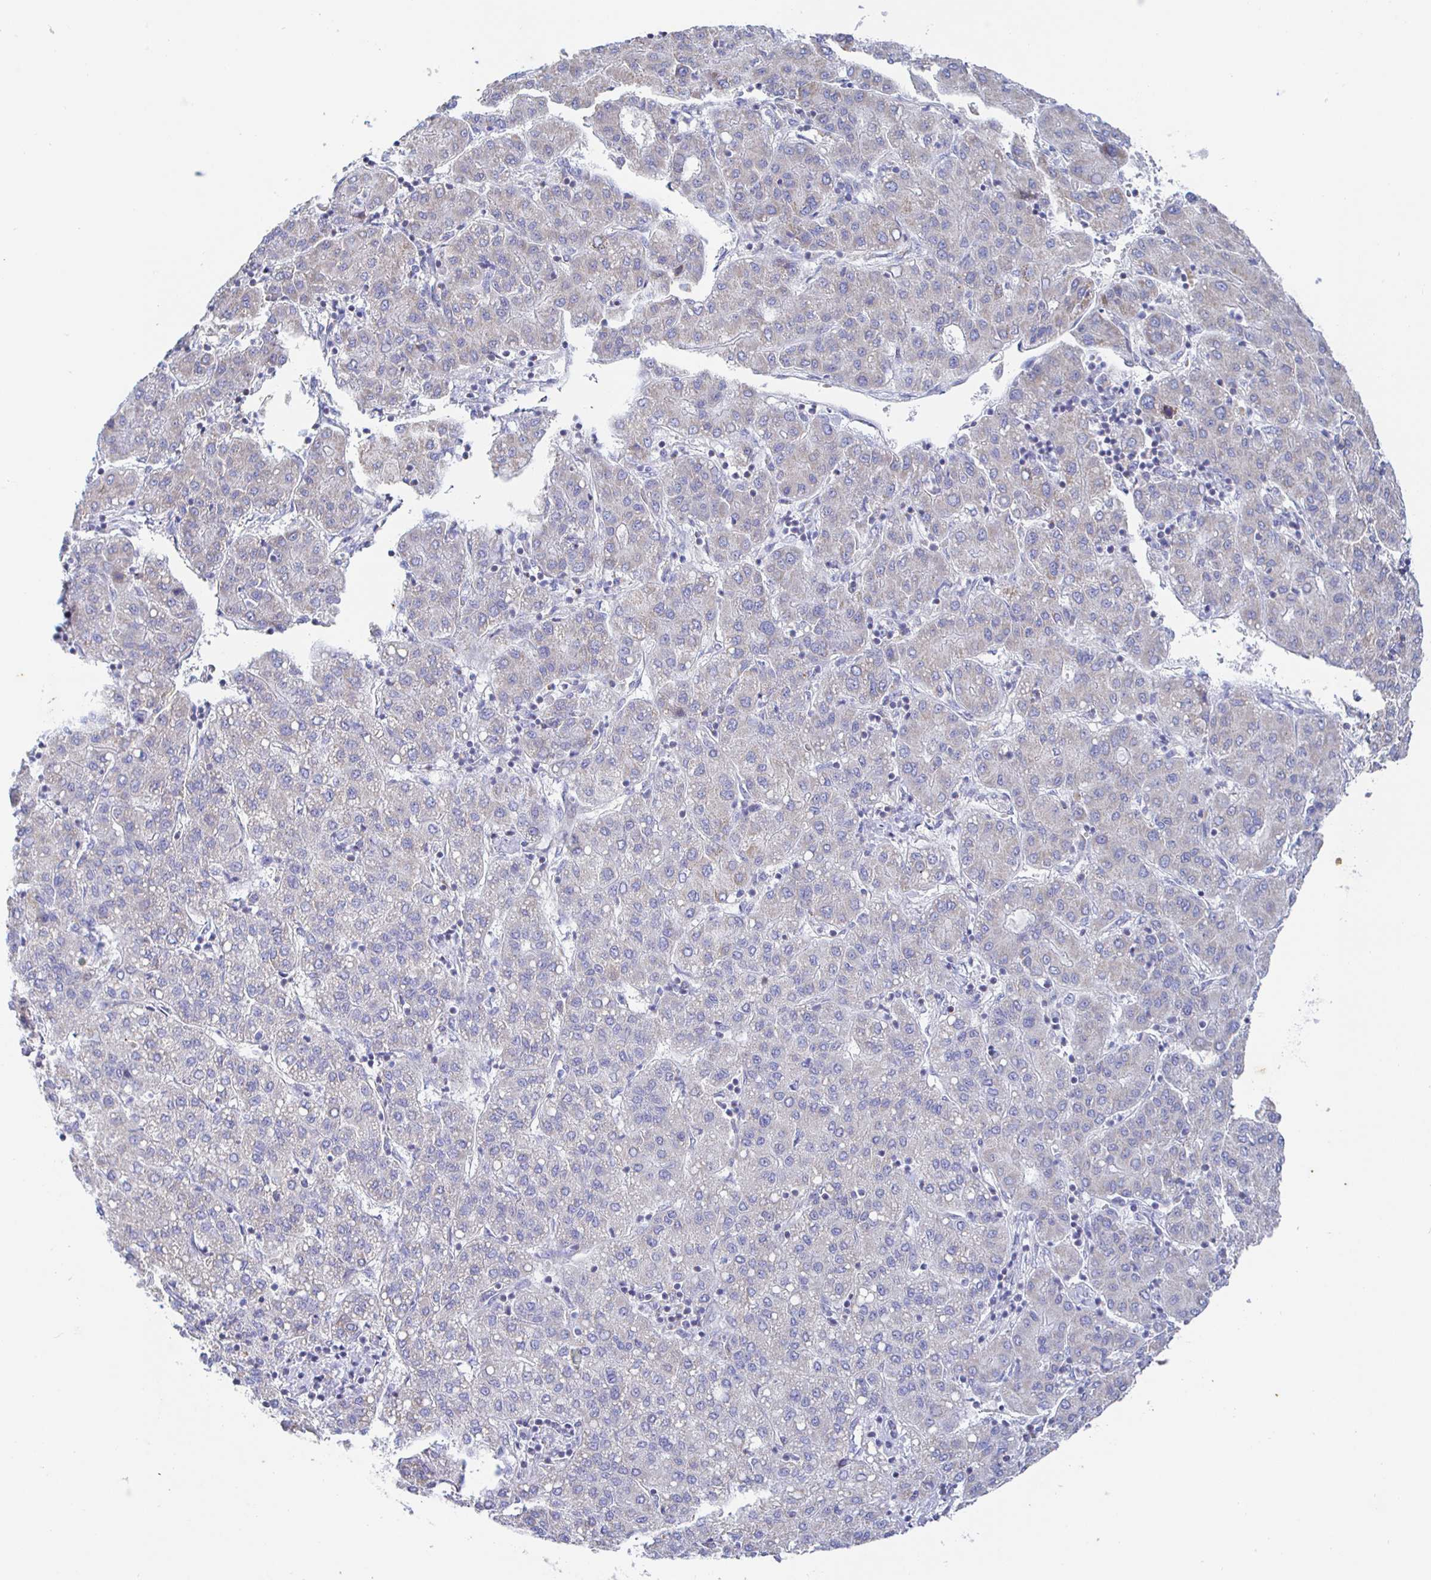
{"staining": {"intensity": "negative", "quantity": "none", "location": "none"}, "tissue": "liver cancer", "cell_type": "Tumor cells", "image_type": "cancer", "snomed": [{"axis": "morphology", "description": "Carcinoma, Hepatocellular, NOS"}, {"axis": "topography", "description": "Liver"}], "caption": "A high-resolution micrograph shows immunohistochemistry staining of liver cancer, which shows no significant positivity in tumor cells.", "gene": "SYNGR4", "patient": {"sex": "male", "age": 65}}